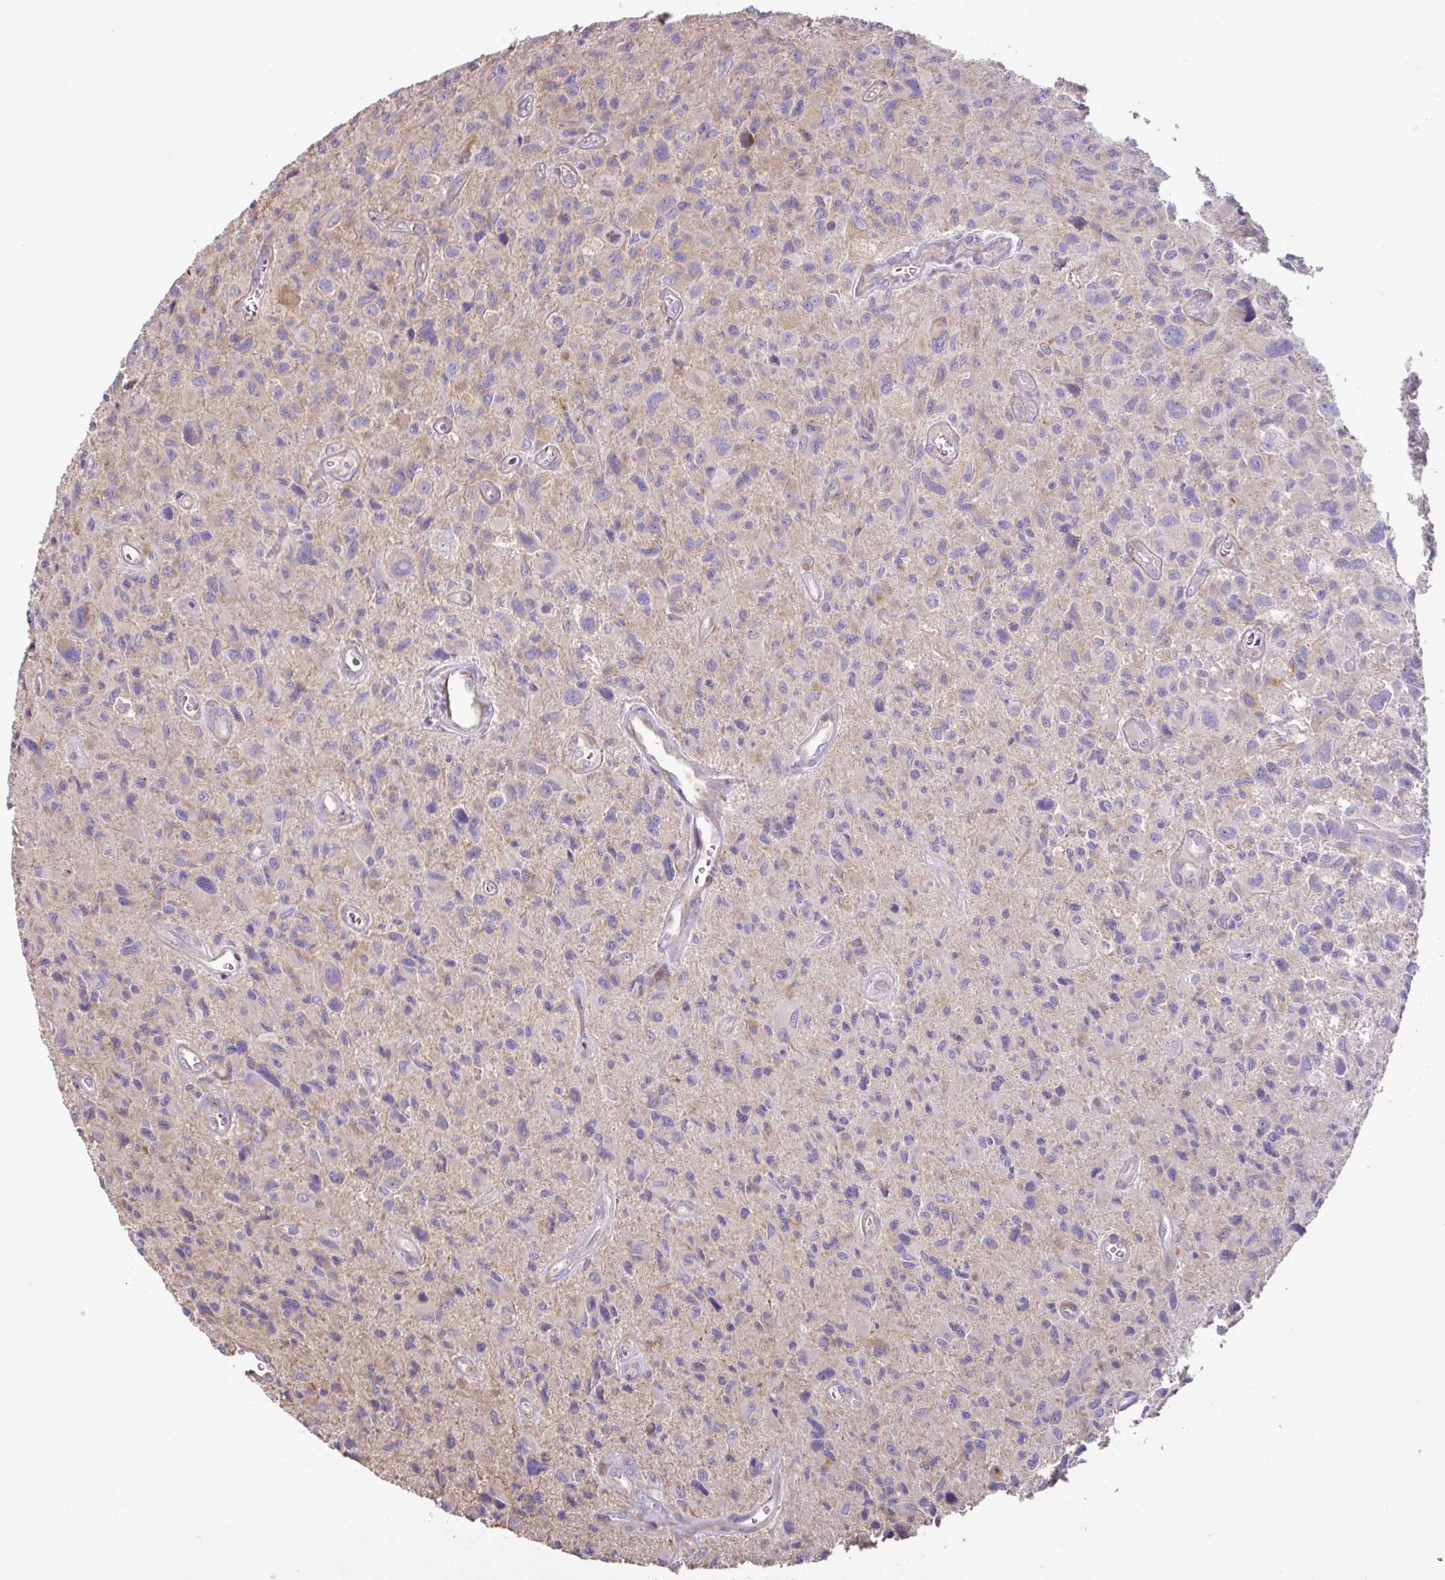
{"staining": {"intensity": "weak", "quantity": "<25%", "location": "cytoplasmic/membranous"}, "tissue": "glioma", "cell_type": "Tumor cells", "image_type": "cancer", "snomed": [{"axis": "morphology", "description": "Glioma, malignant, High grade"}, {"axis": "topography", "description": "Brain"}], "caption": "This is an immunohistochemistry image of human glioma. There is no staining in tumor cells.", "gene": "MRRF", "patient": {"sex": "male", "age": 76}}